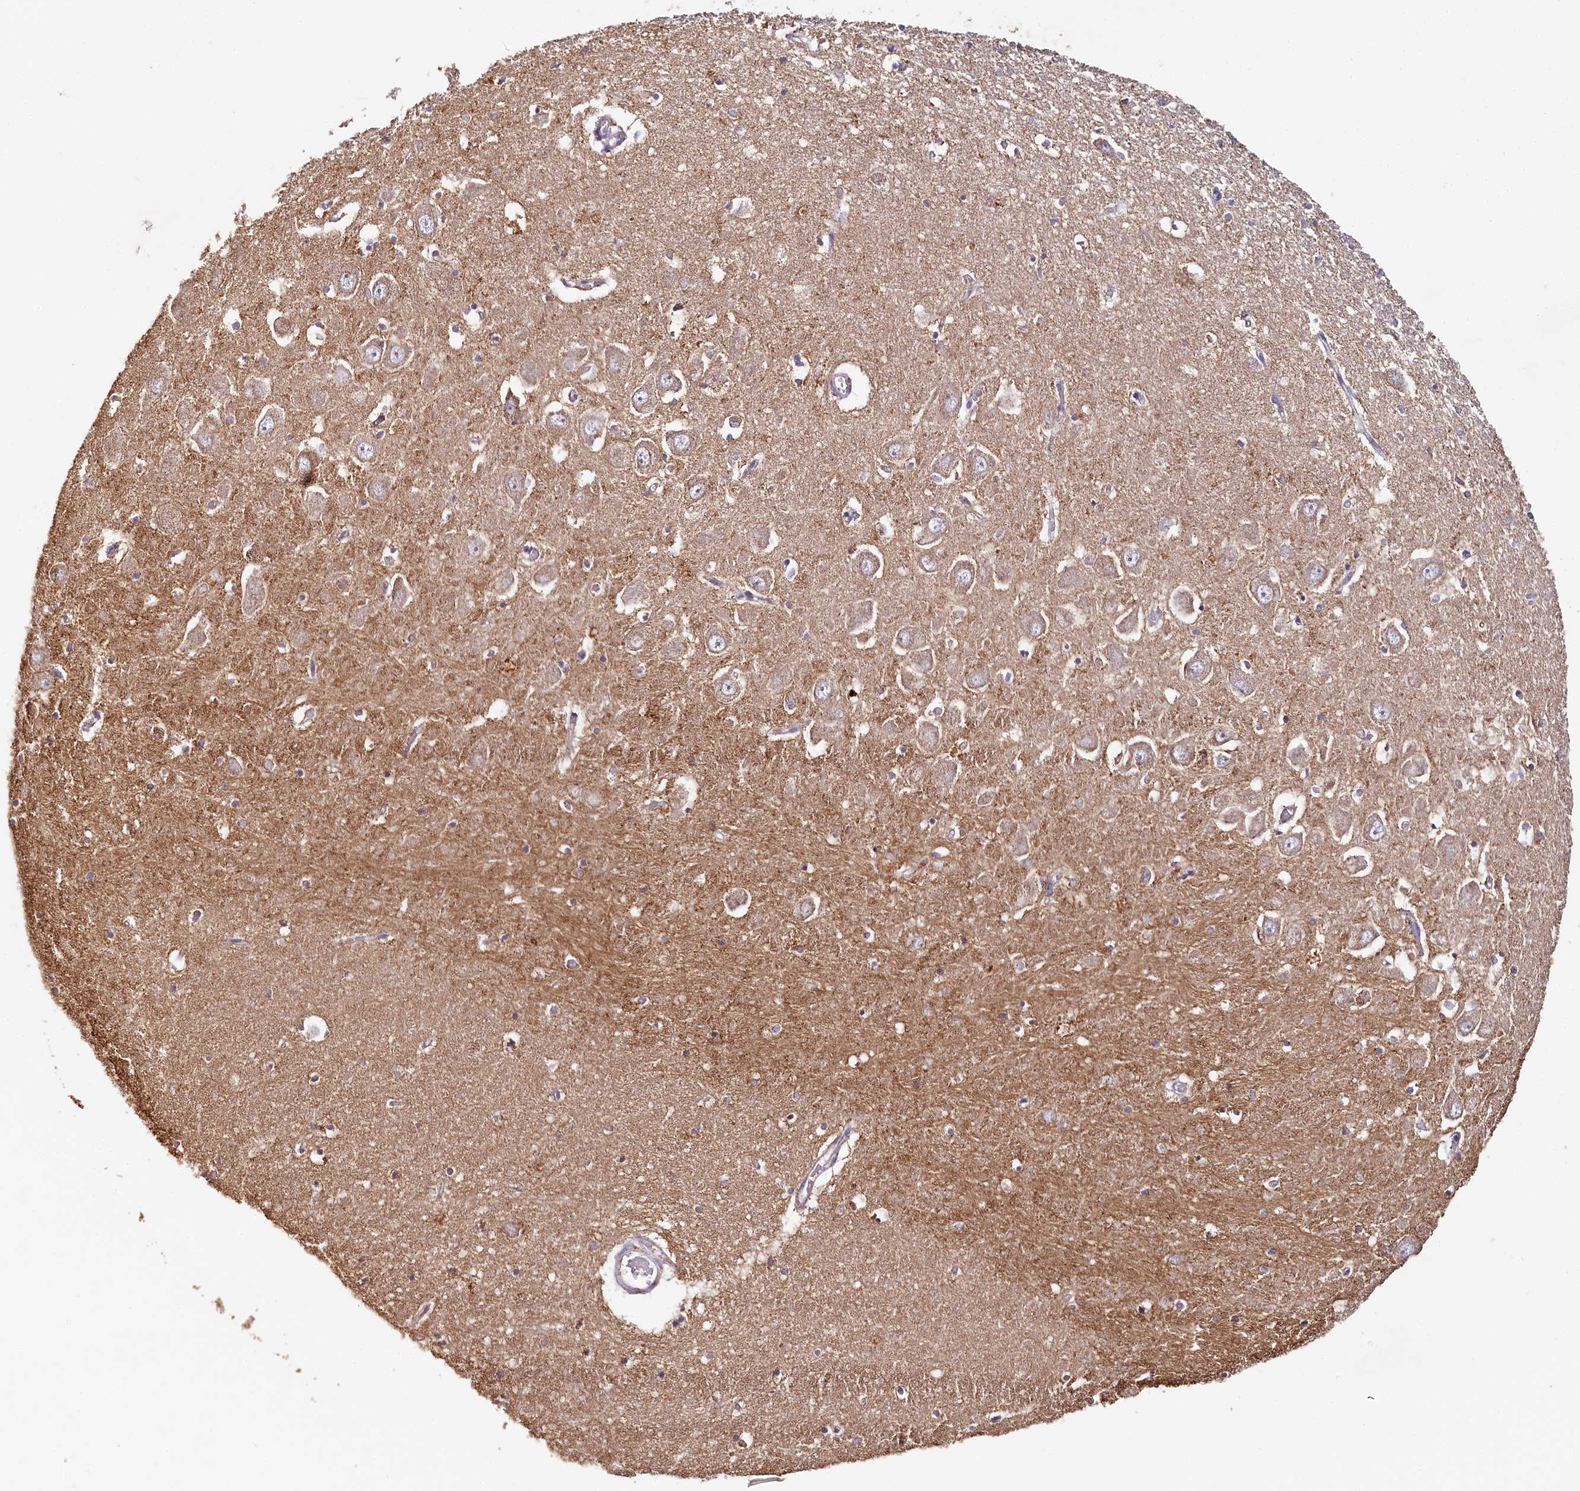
{"staining": {"intensity": "weak", "quantity": "<25%", "location": "cytoplasmic/membranous"}, "tissue": "hippocampus", "cell_type": "Glial cells", "image_type": "normal", "snomed": [{"axis": "morphology", "description": "Normal tissue, NOS"}, {"axis": "topography", "description": "Hippocampus"}], "caption": "Photomicrograph shows no significant protein expression in glial cells of normal hippocampus.", "gene": "MMP25", "patient": {"sex": "male", "age": 70}}